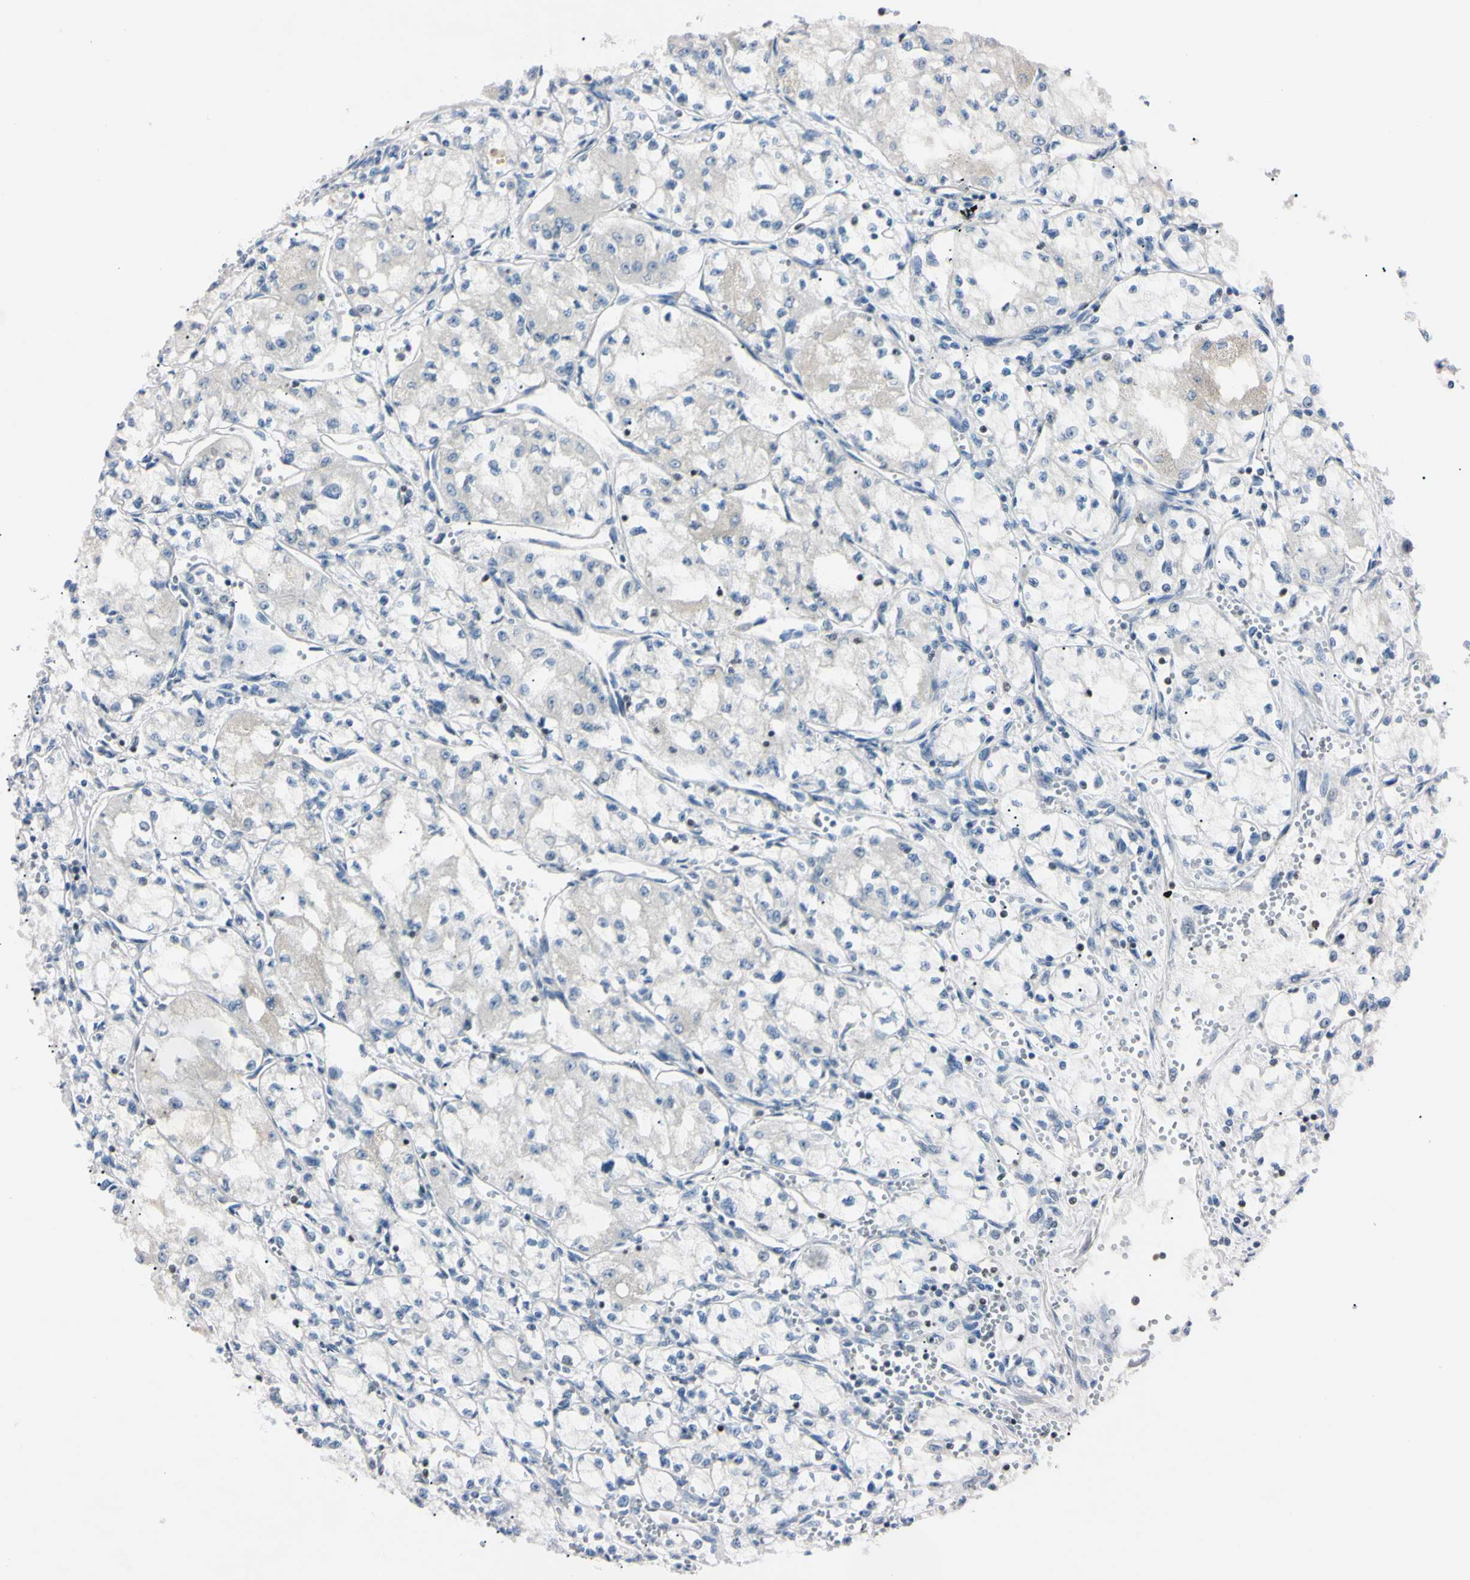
{"staining": {"intensity": "negative", "quantity": "none", "location": "none"}, "tissue": "renal cancer", "cell_type": "Tumor cells", "image_type": "cancer", "snomed": [{"axis": "morphology", "description": "Normal tissue, NOS"}, {"axis": "morphology", "description": "Adenocarcinoma, NOS"}, {"axis": "topography", "description": "Kidney"}], "caption": "A micrograph of human adenocarcinoma (renal) is negative for staining in tumor cells.", "gene": "C1orf174", "patient": {"sex": "male", "age": 59}}